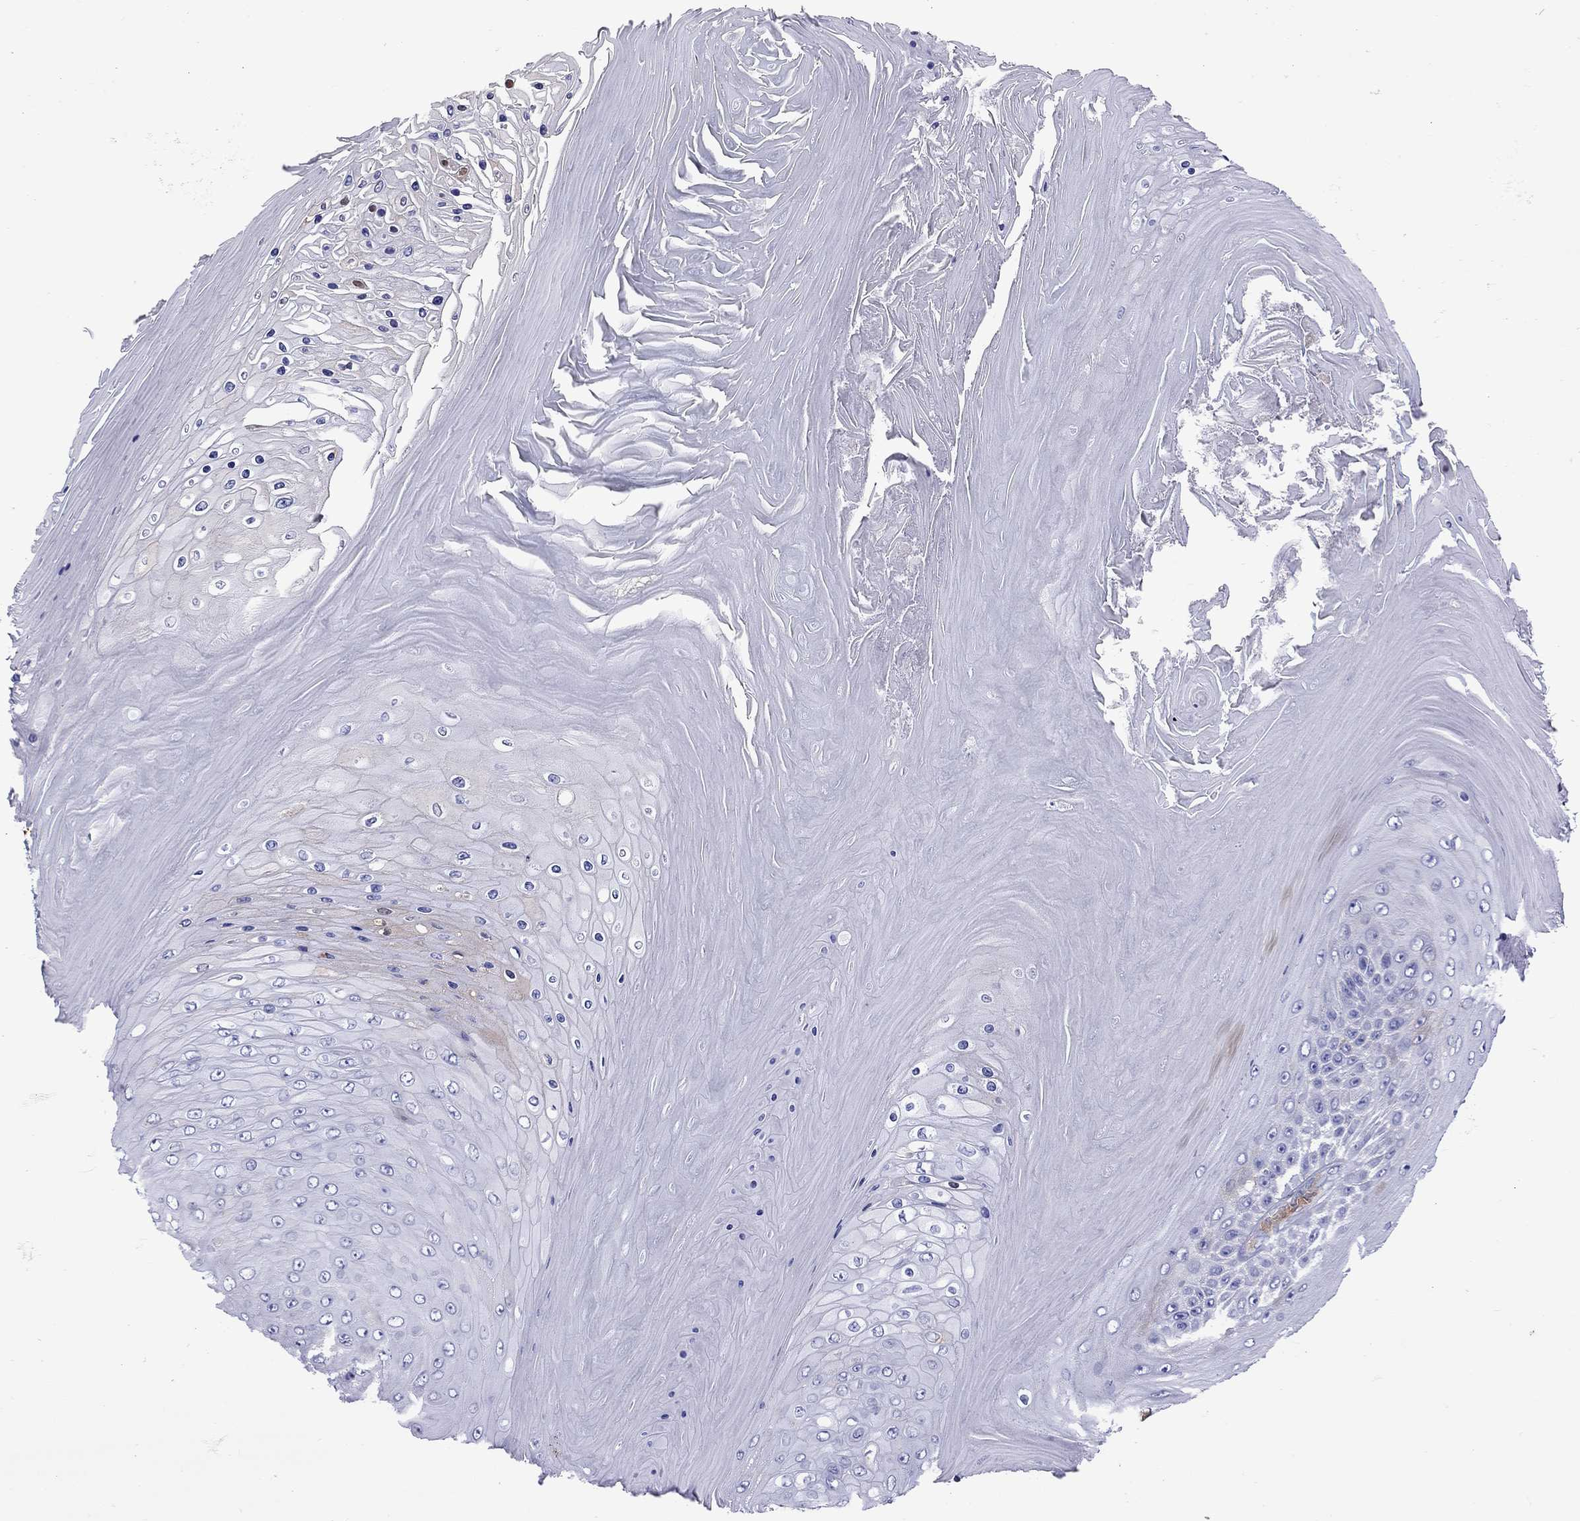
{"staining": {"intensity": "negative", "quantity": "none", "location": "none"}, "tissue": "skin cancer", "cell_type": "Tumor cells", "image_type": "cancer", "snomed": [{"axis": "morphology", "description": "Squamous cell carcinoma, NOS"}, {"axis": "topography", "description": "Skin"}], "caption": "There is no significant expression in tumor cells of skin squamous cell carcinoma. (DAB immunohistochemistry (IHC) visualized using brightfield microscopy, high magnification).", "gene": "SERPINA3", "patient": {"sex": "male", "age": 62}}